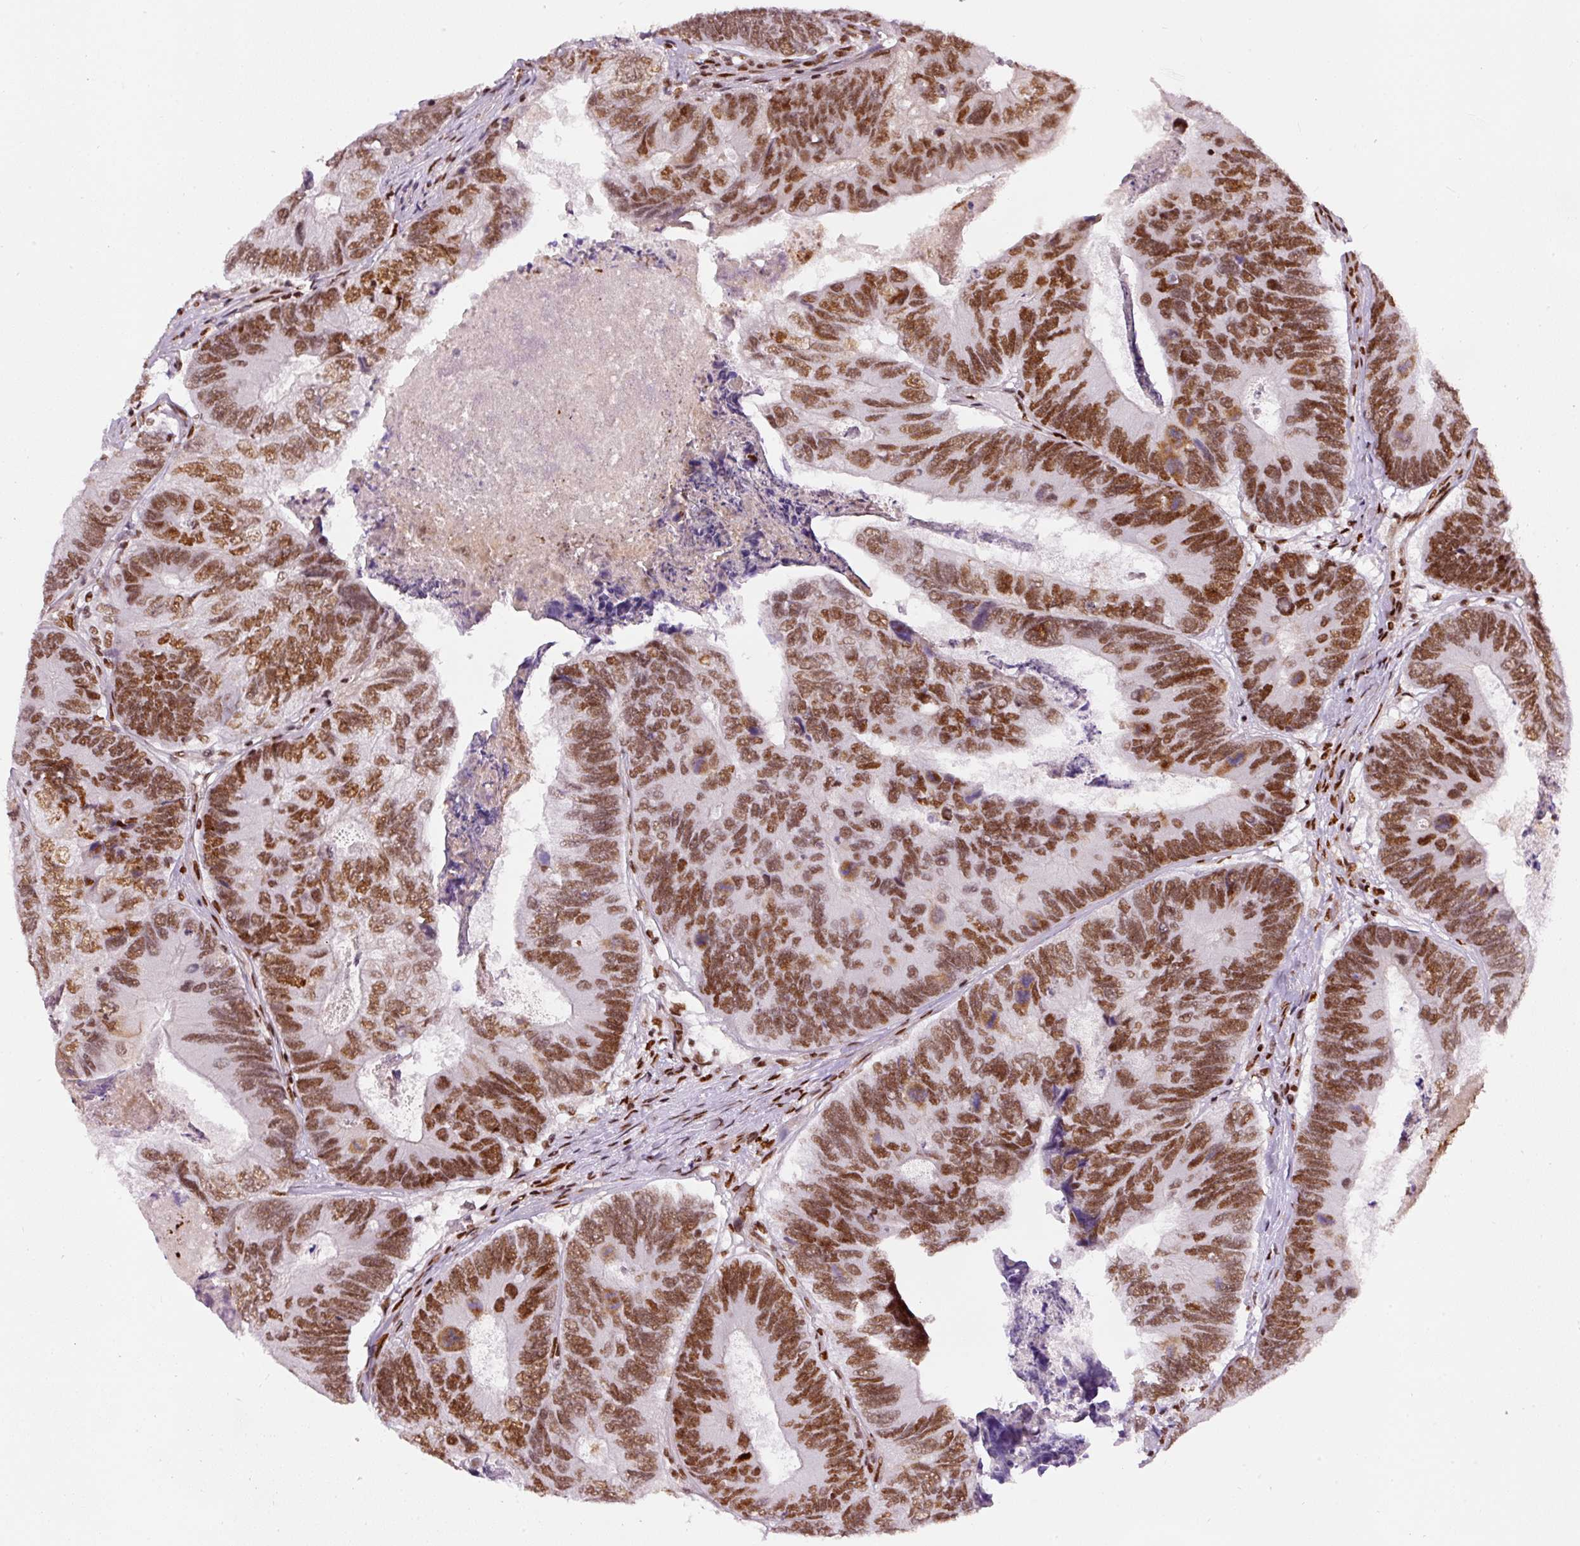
{"staining": {"intensity": "strong", "quantity": ">75%", "location": "nuclear"}, "tissue": "colorectal cancer", "cell_type": "Tumor cells", "image_type": "cancer", "snomed": [{"axis": "morphology", "description": "Adenocarcinoma, NOS"}, {"axis": "topography", "description": "Colon"}], "caption": "Immunohistochemical staining of human adenocarcinoma (colorectal) shows high levels of strong nuclear protein expression in approximately >75% of tumor cells.", "gene": "HNRNPC", "patient": {"sex": "female", "age": 67}}